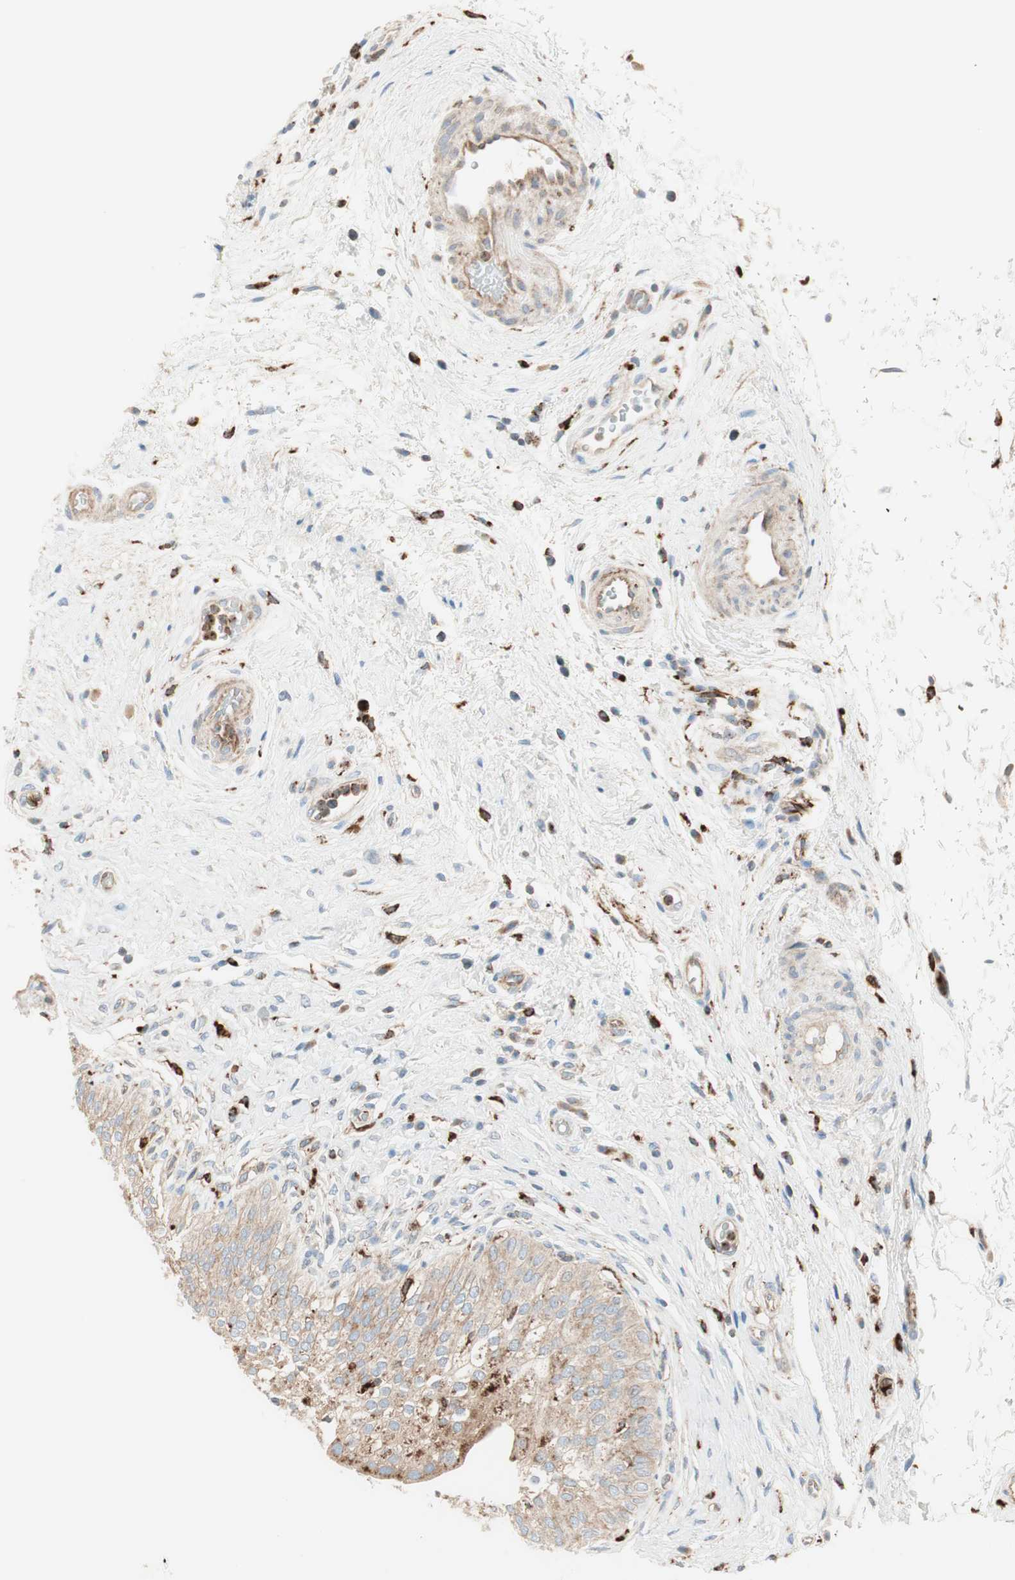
{"staining": {"intensity": "moderate", "quantity": ">75%", "location": "cytoplasmic/membranous"}, "tissue": "urinary bladder", "cell_type": "Urothelial cells", "image_type": "normal", "snomed": [{"axis": "morphology", "description": "Normal tissue, NOS"}, {"axis": "morphology", "description": "Urothelial carcinoma, High grade"}, {"axis": "topography", "description": "Urinary bladder"}], "caption": "Urinary bladder stained with DAB (3,3'-diaminobenzidine) immunohistochemistry displays medium levels of moderate cytoplasmic/membranous expression in about >75% of urothelial cells. The protein of interest is stained brown, and the nuclei are stained in blue (DAB (3,3'-diaminobenzidine) IHC with brightfield microscopy, high magnification).", "gene": "ATP6V1G1", "patient": {"sex": "male", "age": 46}}